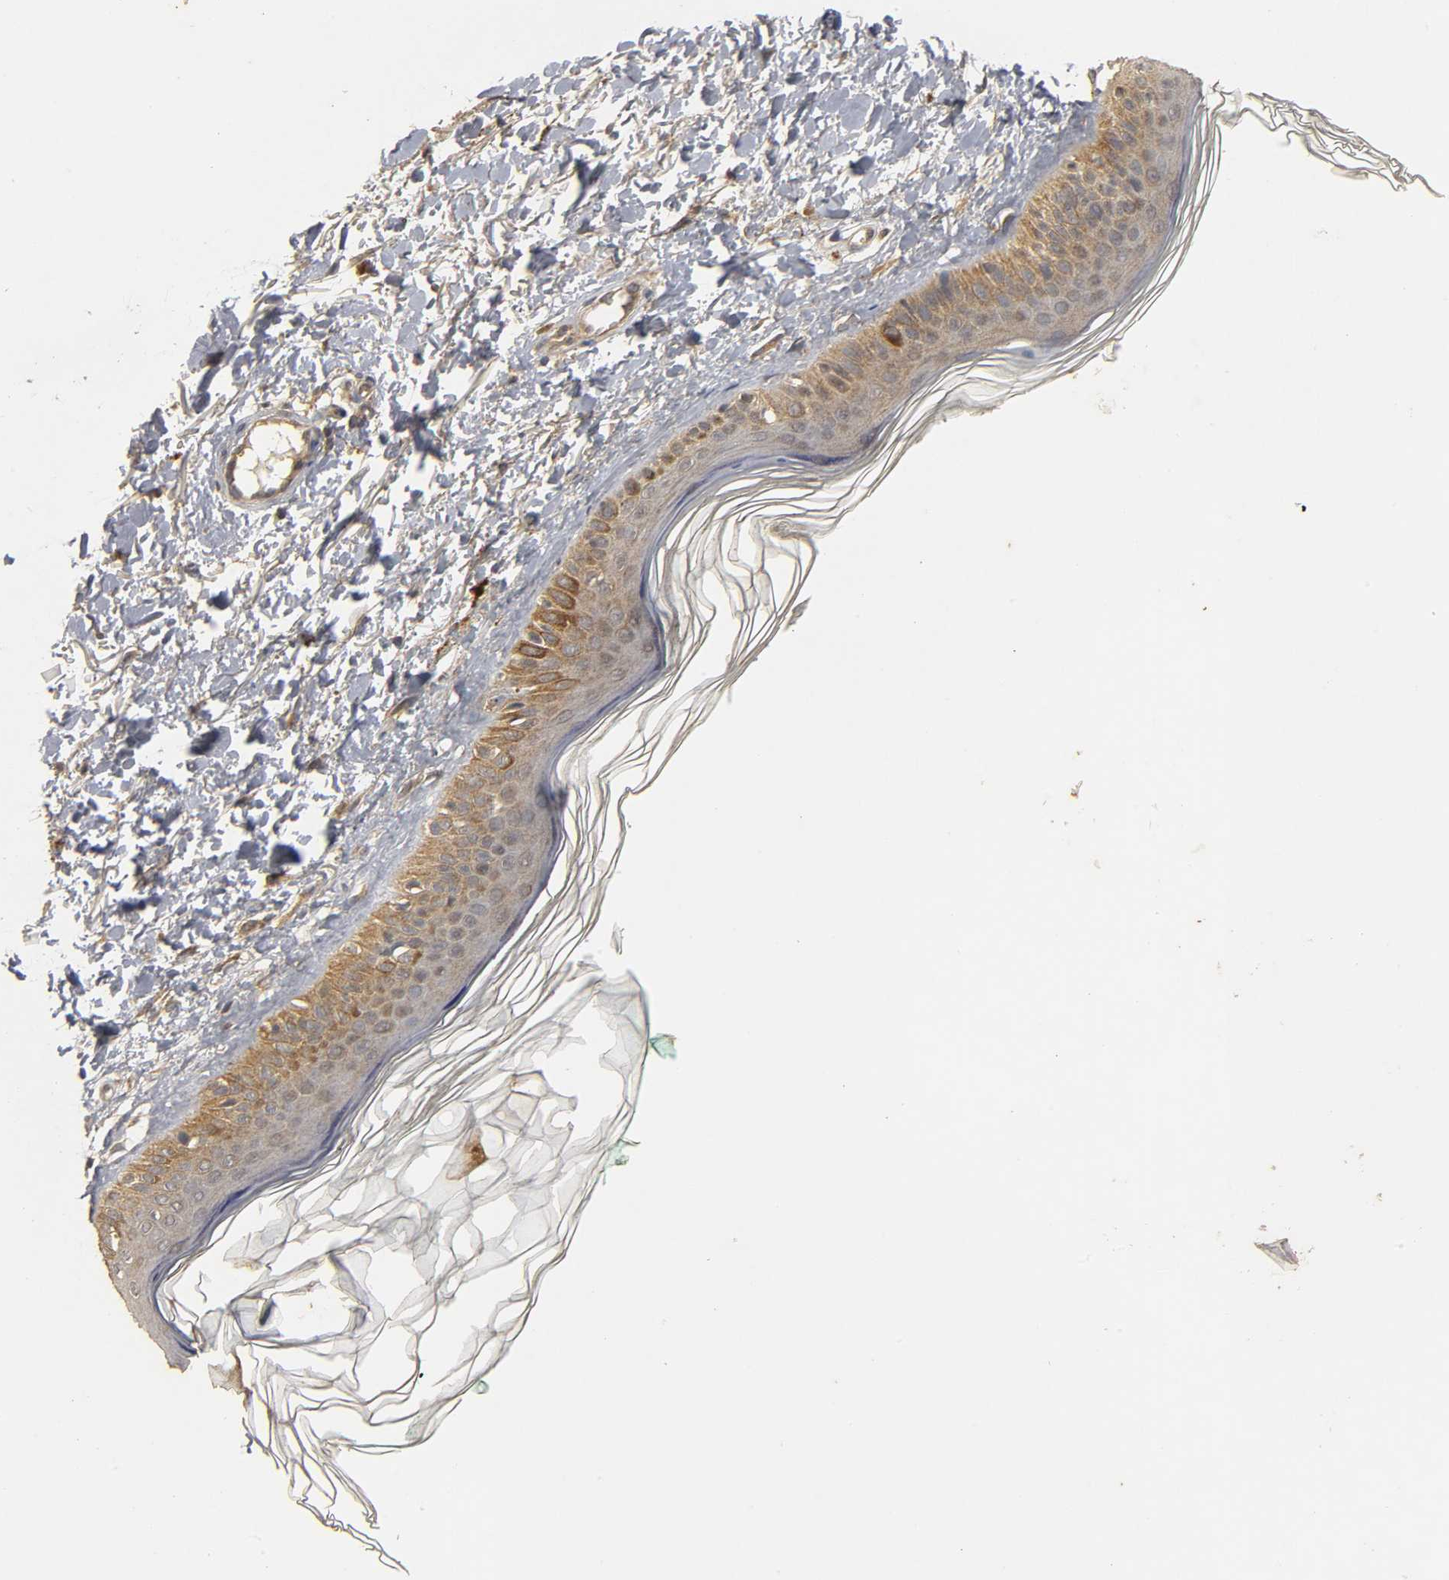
{"staining": {"intensity": "moderate", "quantity": ">75%", "location": "cytoplasmic/membranous"}, "tissue": "skin", "cell_type": "Fibroblasts", "image_type": "normal", "snomed": [{"axis": "morphology", "description": "Normal tissue, NOS"}, {"axis": "topography", "description": "Skin"}], "caption": "Moderate cytoplasmic/membranous expression for a protein is appreciated in approximately >75% of fibroblasts of benign skin using IHC.", "gene": "TRAF6", "patient": {"sex": "male", "age": 71}}